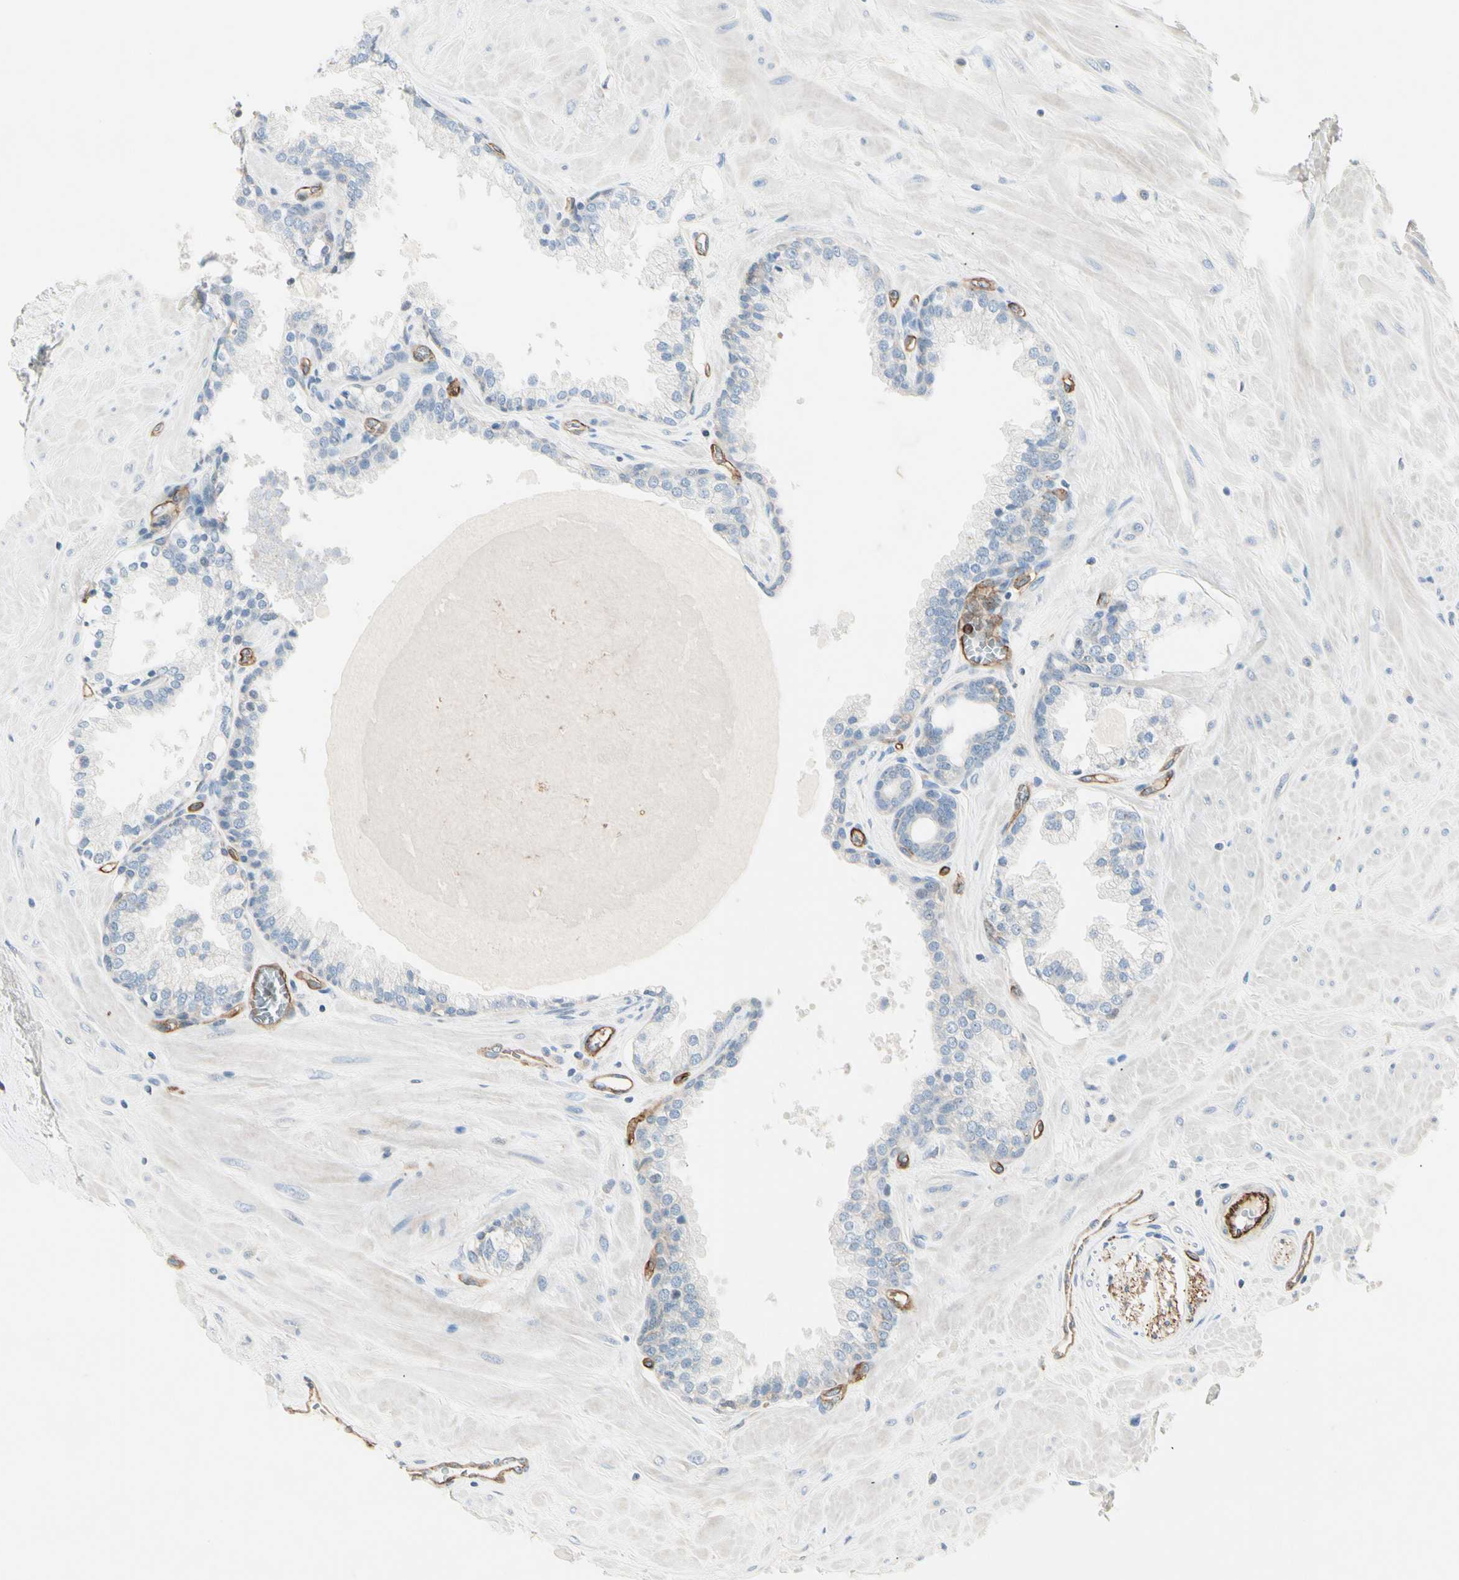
{"staining": {"intensity": "negative", "quantity": "none", "location": "none"}, "tissue": "prostate", "cell_type": "Glandular cells", "image_type": "normal", "snomed": [{"axis": "morphology", "description": "Normal tissue, NOS"}, {"axis": "topography", "description": "Prostate"}], "caption": "The IHC micrograph has no significant expression in glandular cells of prostate.", "gene": "CD93", "patient": {"sex": "male", "age": 51}}